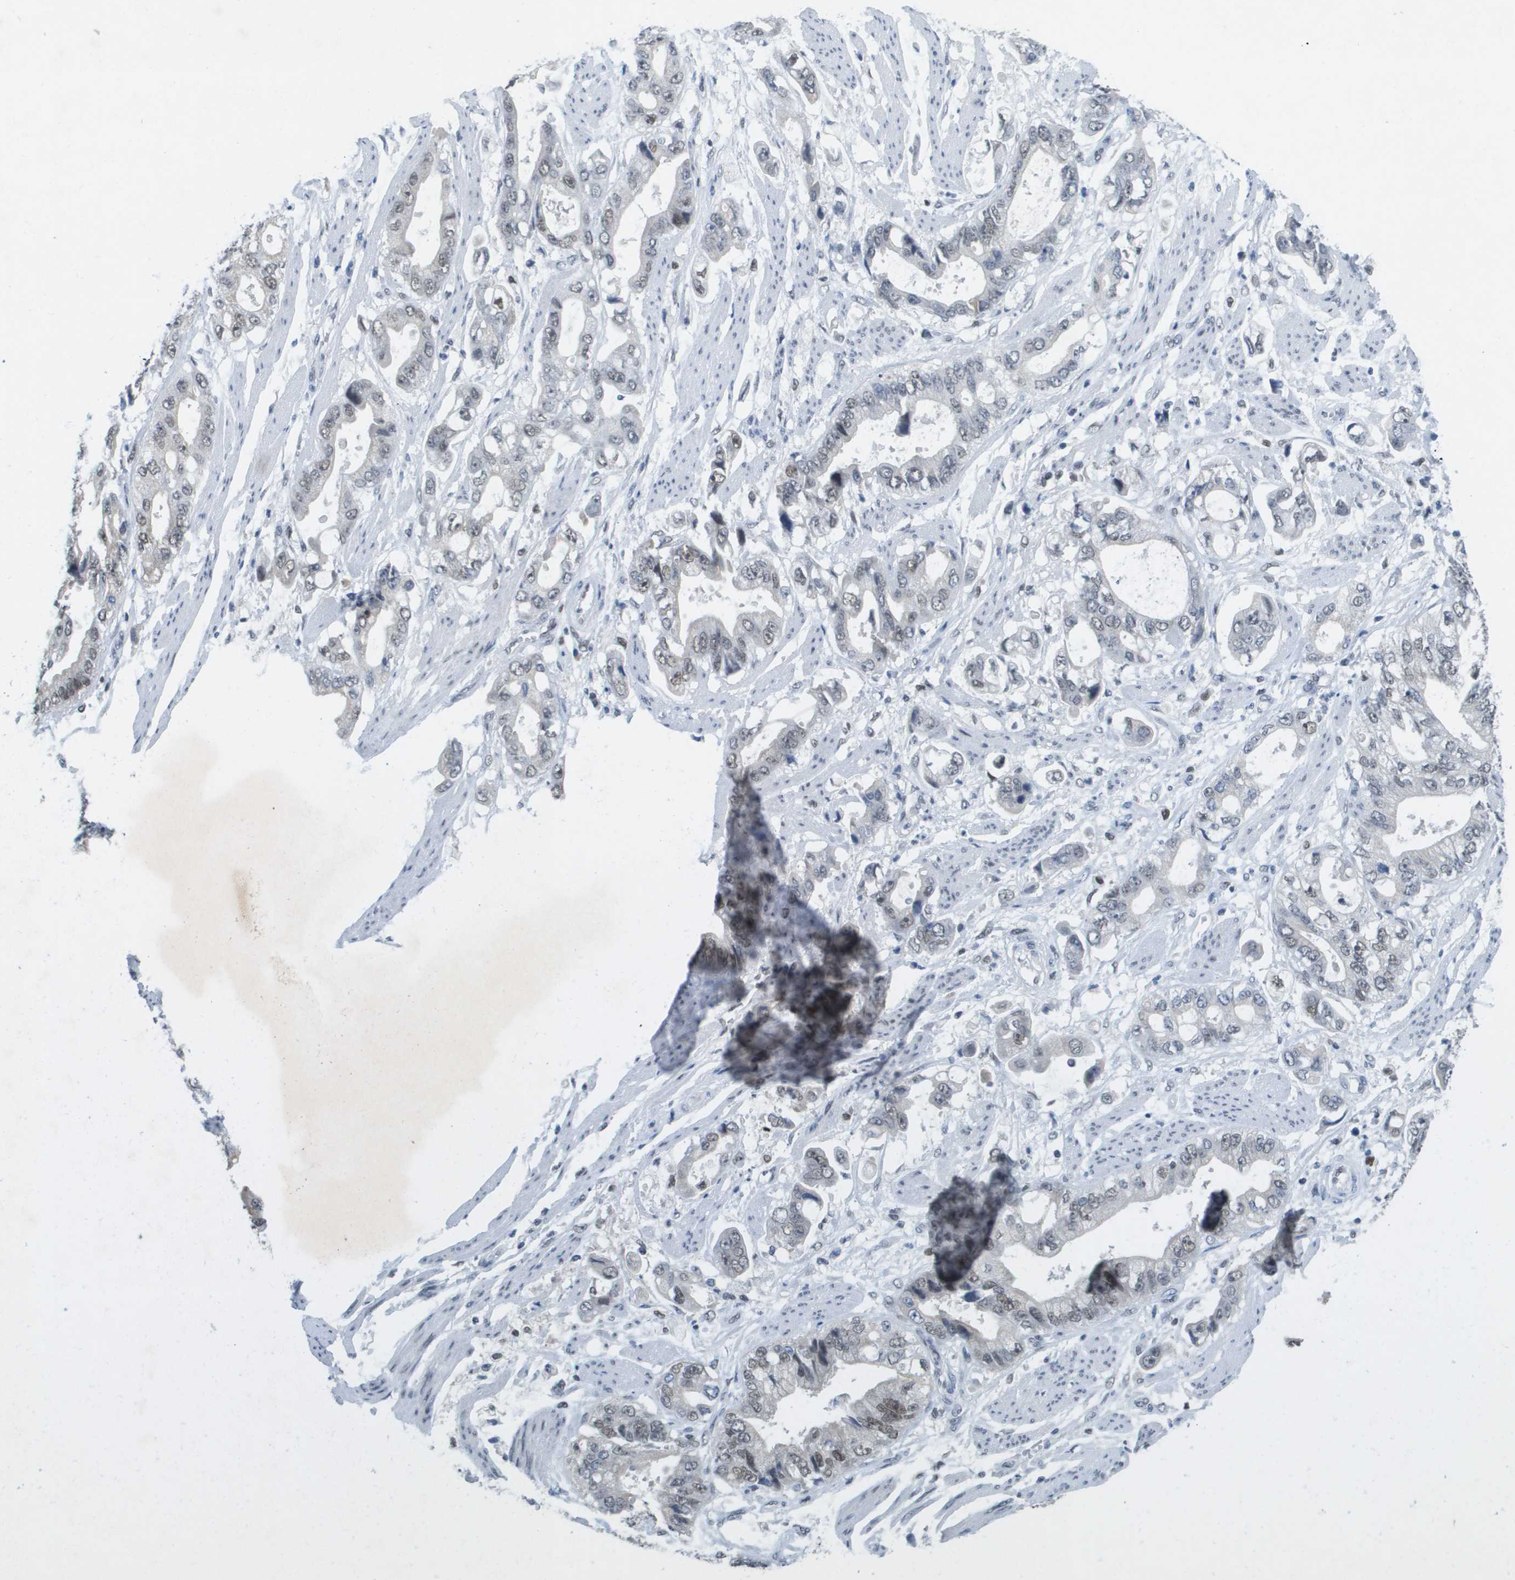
{"staining": {"intensity": "weak", "quantity": "<25%", "location": "nuclear"}, "tissue": "stomach cancer", "cell_type": "Tumor cells", "image_type": "cancer", "snomed": [{"axis": "morphology", "description": "Normal tissue, NOS"}, {"axis": "morphology", "description": "Adenocarcinoma, NOS"}, {"axis": "topography", "description": "Stomach"}], "caption": "The immunohistochemistry (IHC) photomicrograph has no significant positivity in tumor cells of stomach cancer tissue.", "gene": "TP53RK", "patient": {"sex": "male", "age": 62}}